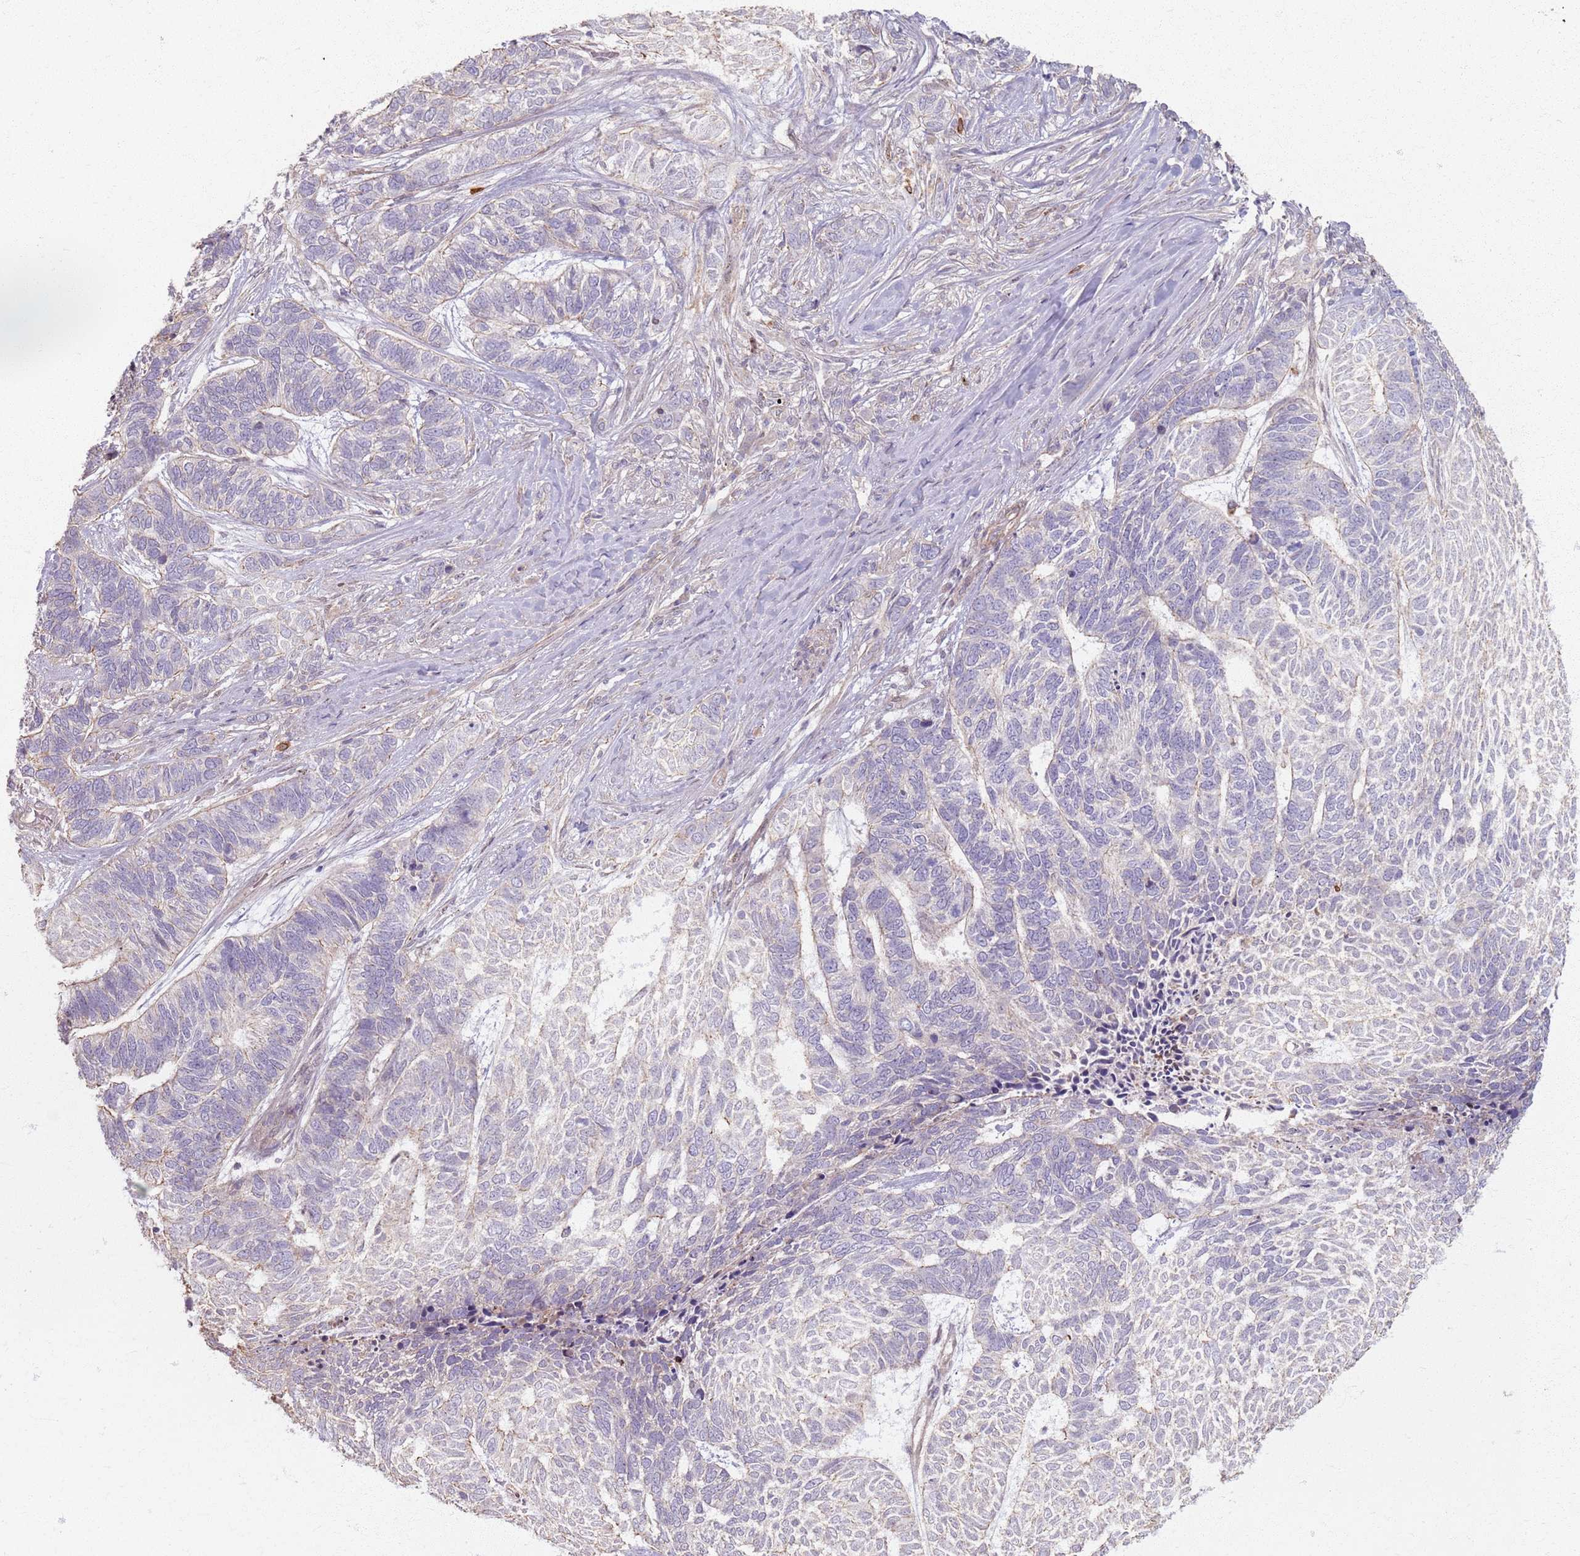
{"staining": {"intensity": "negative", "quantity": "none", "location": "none"}, "tissue": "skin cancer", "cell_type": "Tumor cells", "image_type": "cancer", "snomed": [{"axis": "morphology", "description": "Basal cell carcinoma"}, {"axis": "topography", "description": "Skin"}], "caption": "The image shows no staining of tumor cells in basal cell carcinoma (skin).", "gene": "KCNA5", "patient": {"sex": "female", "age": 65}}